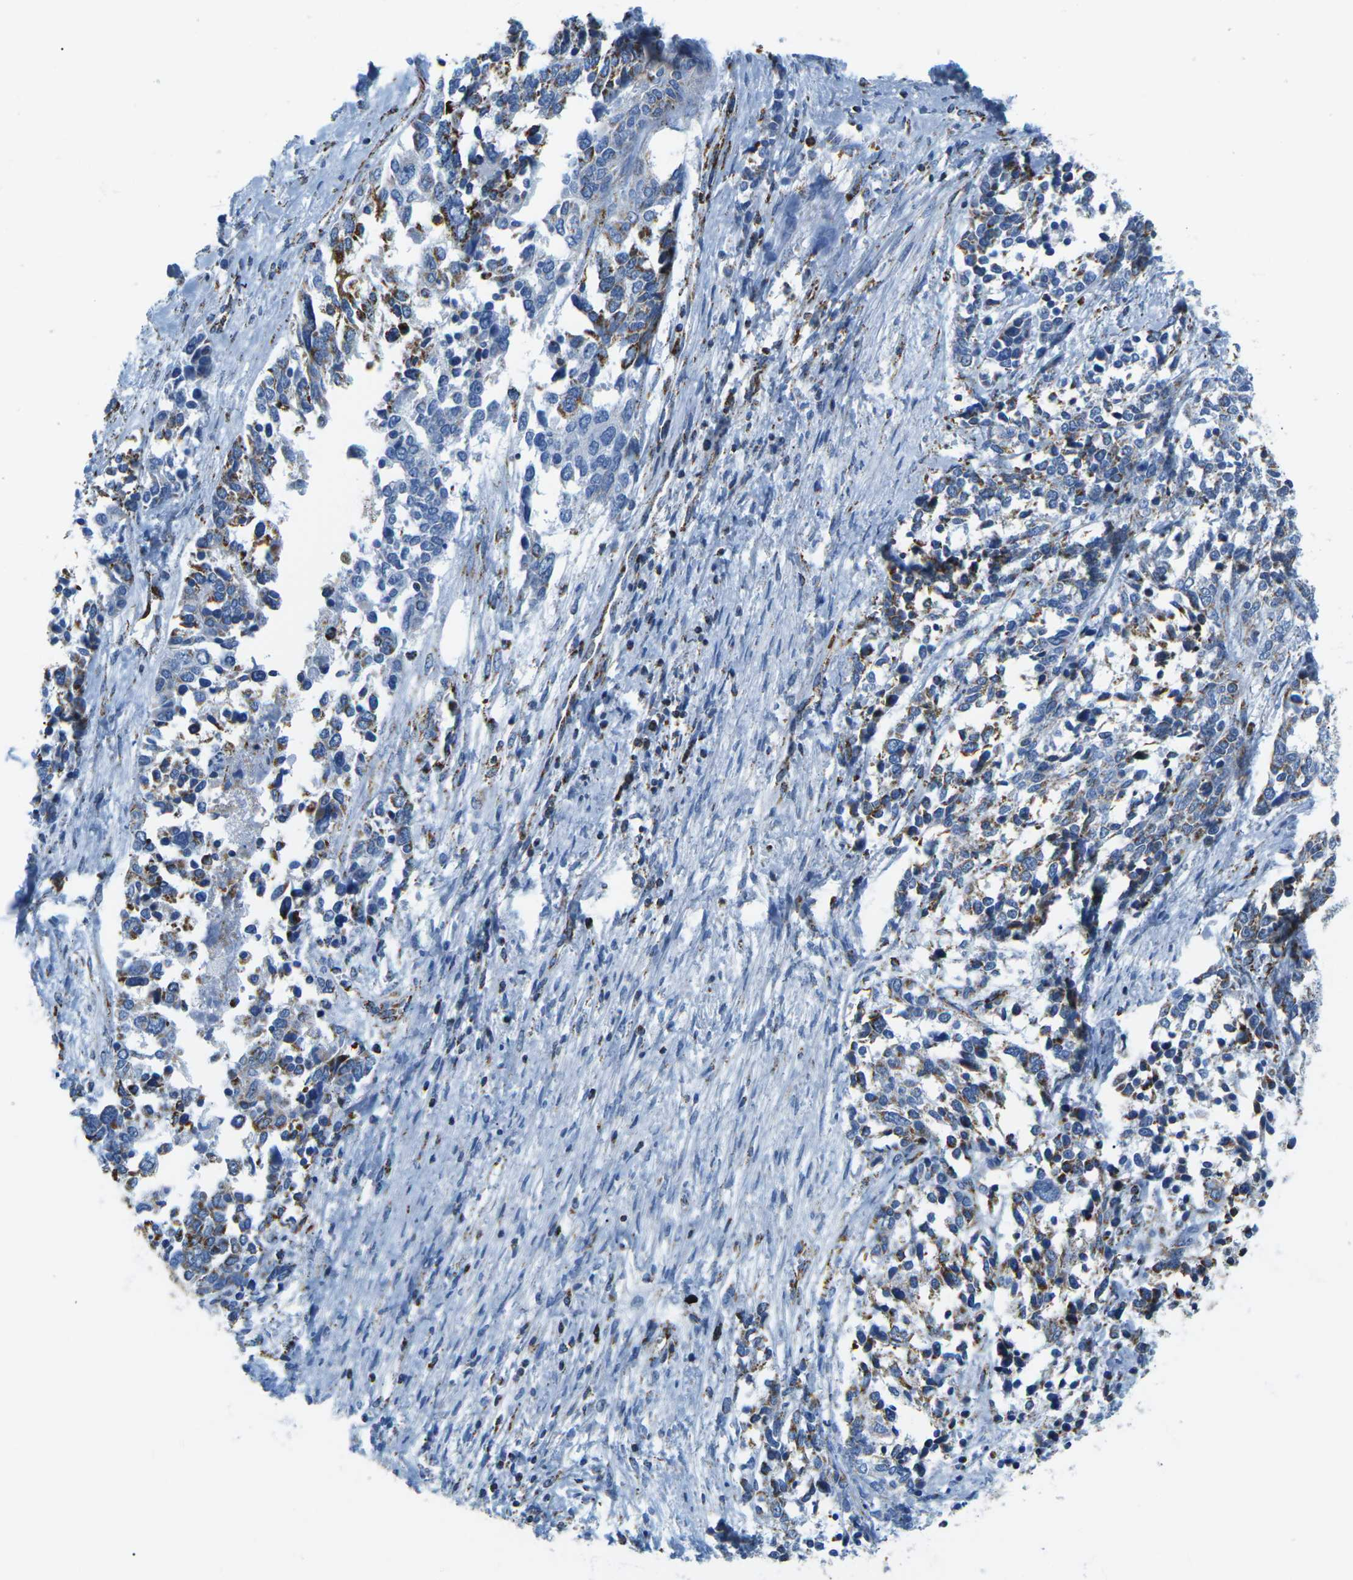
{"staining": {"intensity": "weak", "quantity": "<25%", "location": "cytoplasmic/membranous"}, "tissue": "ovarian cancer", "cell_type": "Tumor cells", "image_type": "cancer", "snomed": [{"axis": "morphology", "description": "Cystadenocarcinoma, serous, NOS"}, {"axis": "topography", "description": "Ovary"}], "caption": "Ovarian cancer (serous cystadenocarcinoma) was stained to show a protein in brown. There is no significant positivity in tumor cells.", "gene": "COX6C", "patient": {"sex": "female", "age": 44}}